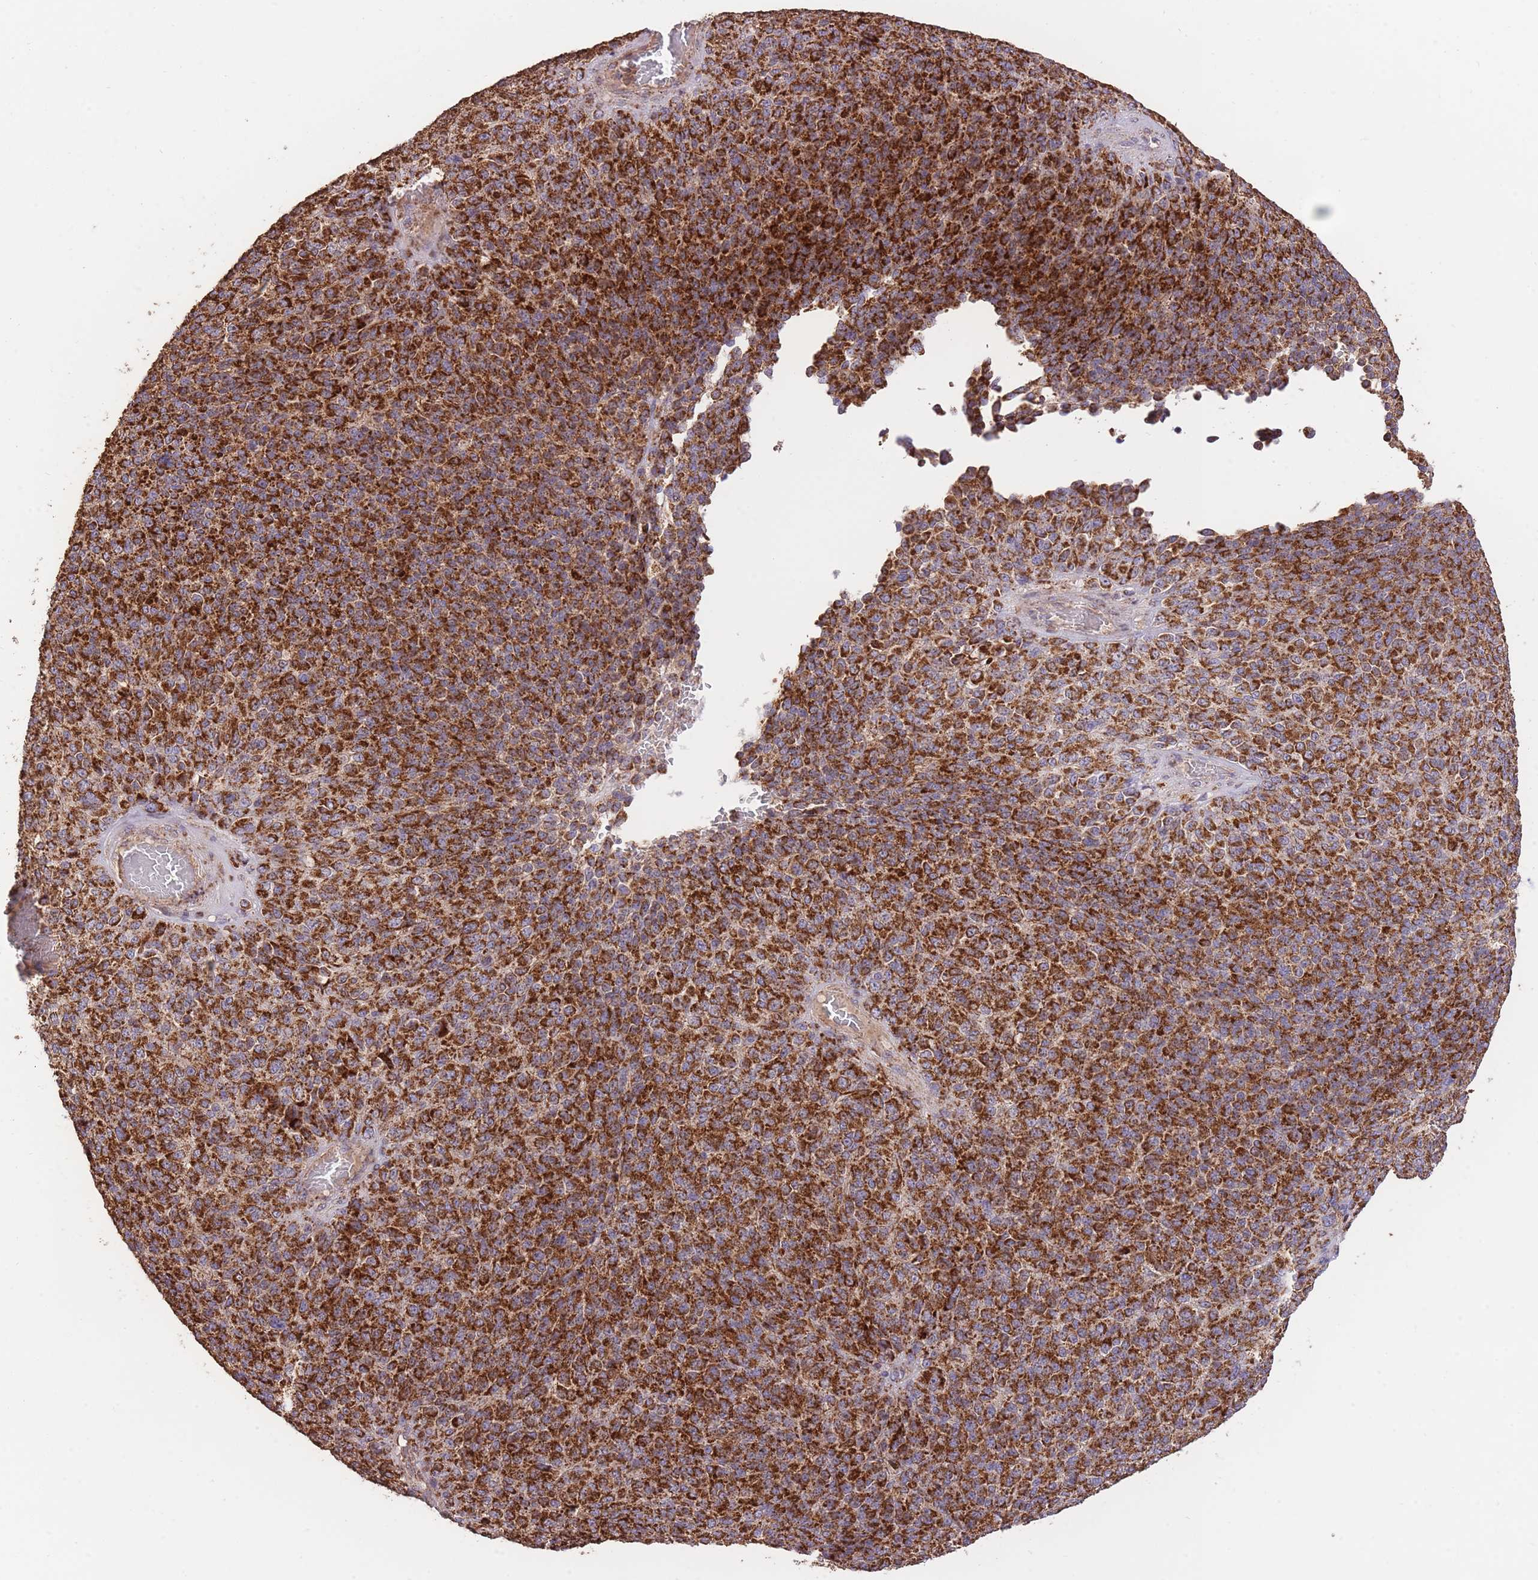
{"staining": {"intensity": "strong", "quantity": ">75%", "location": "cytoplasmic/membranous"}, "tissue": "melanoma", "cell_type": "Tumor cells", "image_type": "cancer", "snomed": [{"axis": "morphology", "description": "Malignant melanoma, Metastatic site"}, {"axis": "topography", "description": "Brain"}], "caption": "Strong cytoplasmic/membranous protein staining is identified in approximately >75% of tumor cells in melanoma.", "gene": "PREP", "patient": {"sex": "female", "age": 56}}